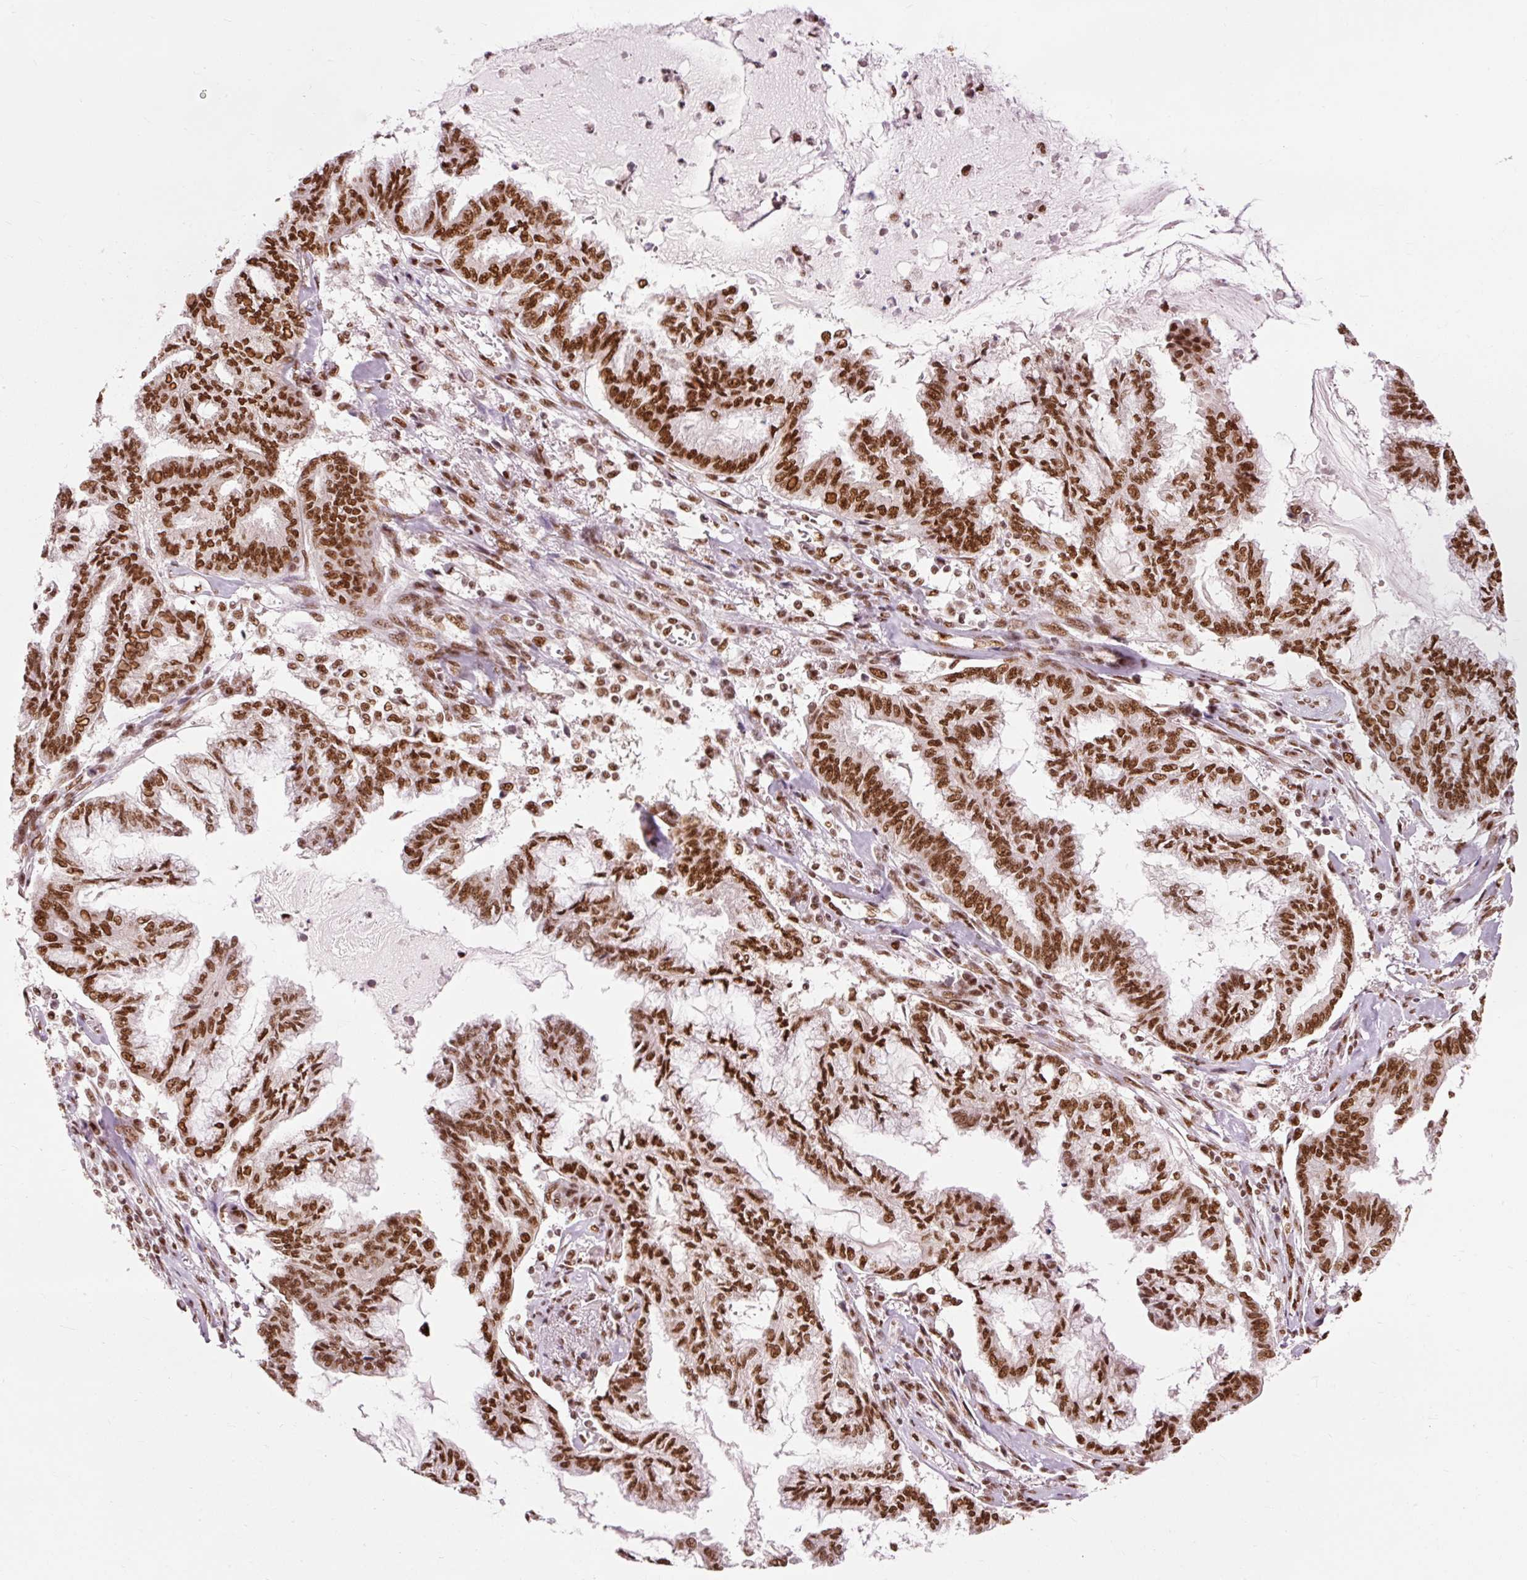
{"staining": {"intensity": "strong", "quantity": ">75%", "location": "nuclear"}, "tissue": "endometrial cancer", "cell_type": "Tumor cells", "image_type": "cancer", "snomed": [{"axis": "morphology", "description": "Adenocarcinoma, NOS"}, {"axis": "topography", "description": "Endometrium"}], "caption": "DAB (3,3'-diaminobenzidine) immunohistochemical staining of human endometrial cancer (adenocarcinoma) displays strong nuclear protein expression in approximately >75% of tumor cells. The staining was performed using DAB (3,3'-diaminobenzidine) to visualize the protein expression in brown, while the nuclei were stained in blue with hematoxylin (Magnification: 20x).", "gene": "ZBTB44", "patient": {"sex": "female", "age": 86}}